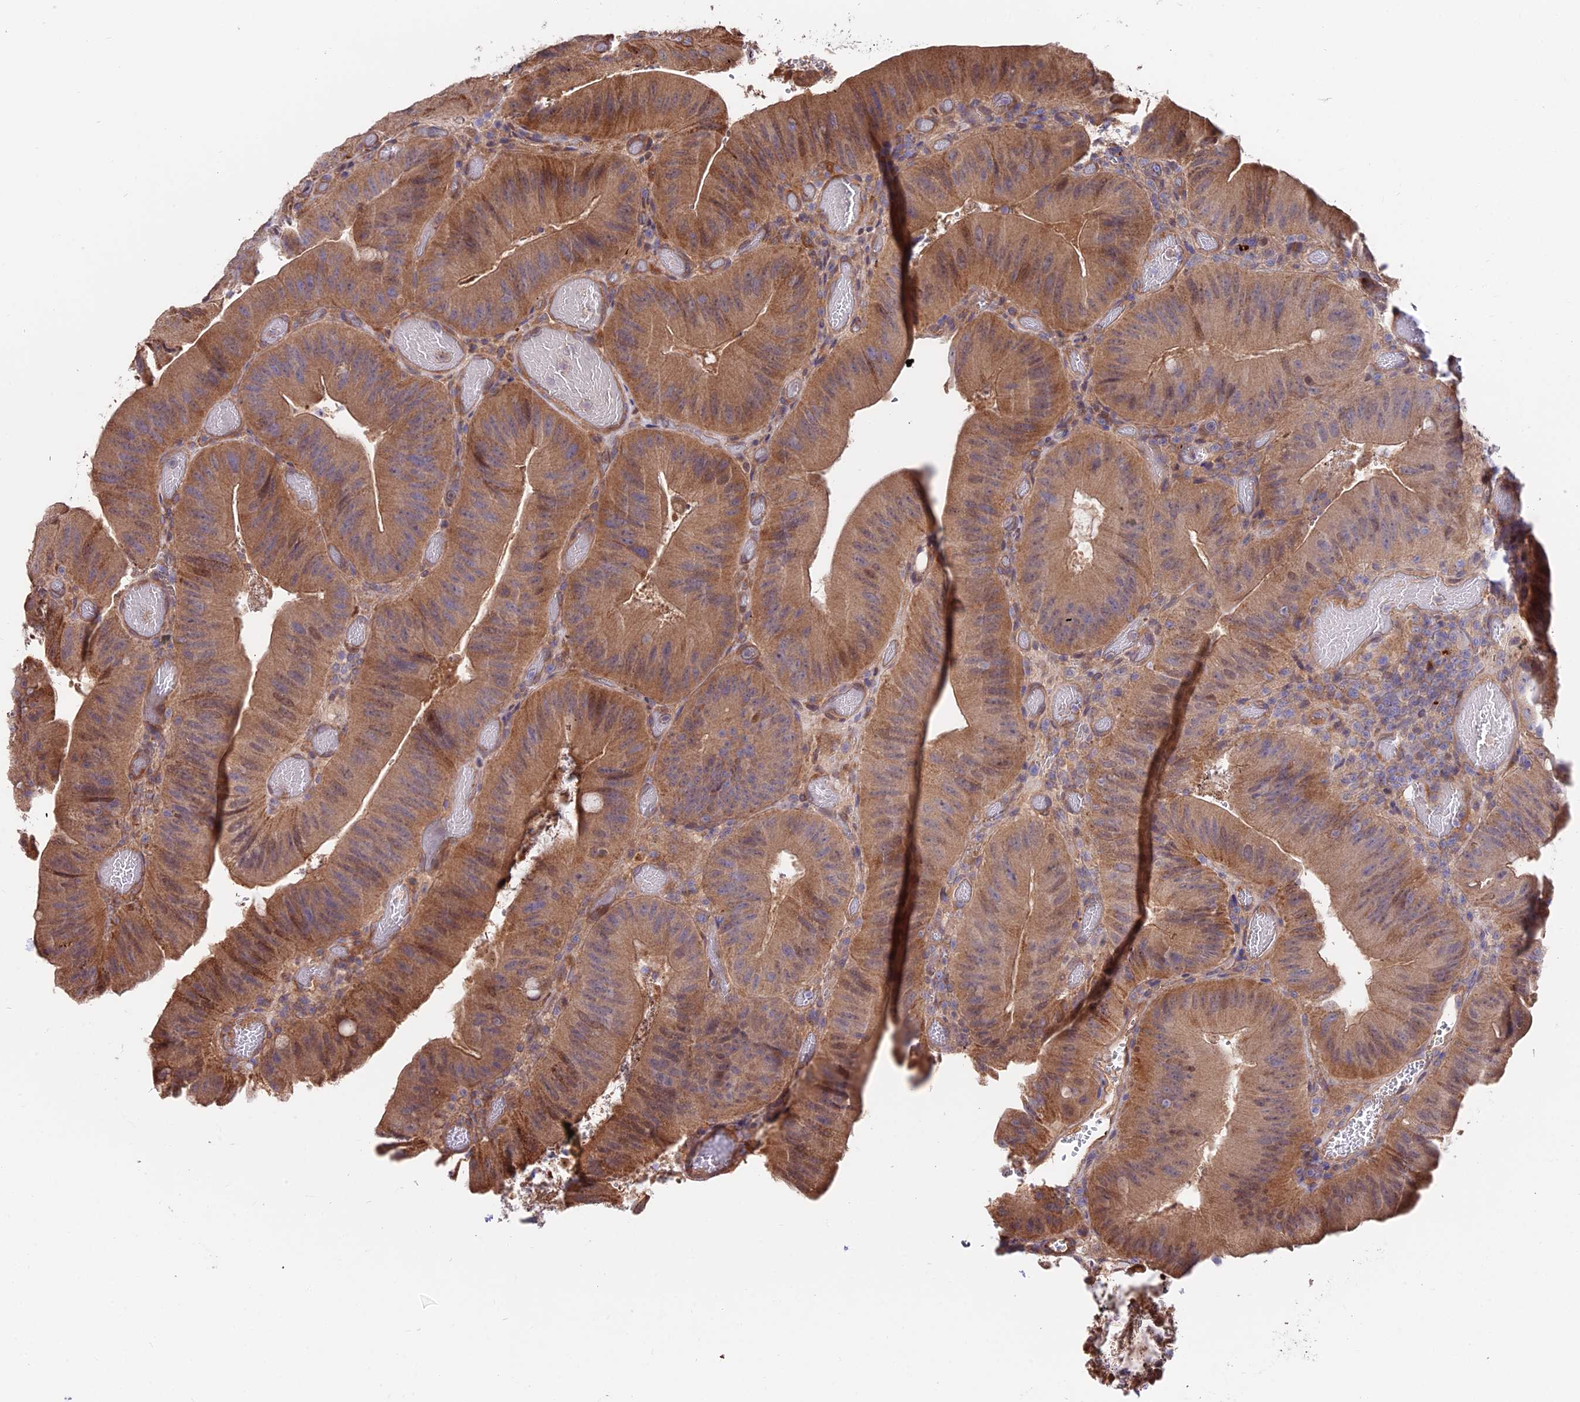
{"staining": {"intensity": "moderate", "quantity": ">75%", "location": "cytoplasmic/membranous"}, "tissue": "colorectal cancer", "cell_type": "Tumor cells", "image_type": "cancer", "snomed": [{"axis": "morphology", "description": "Adenocarcinoma, NOS"}, {"axis": "topography", "description": "Colon"}], "caption": "Adenocarcinoma (colorectal) stained with immunohistochemistry shows moderate cytoplasmic/membranous staining in approximately >75% of tumor cells.", "gene": "CDC37L1", "patient": {"sex": "female", "age": 43}}